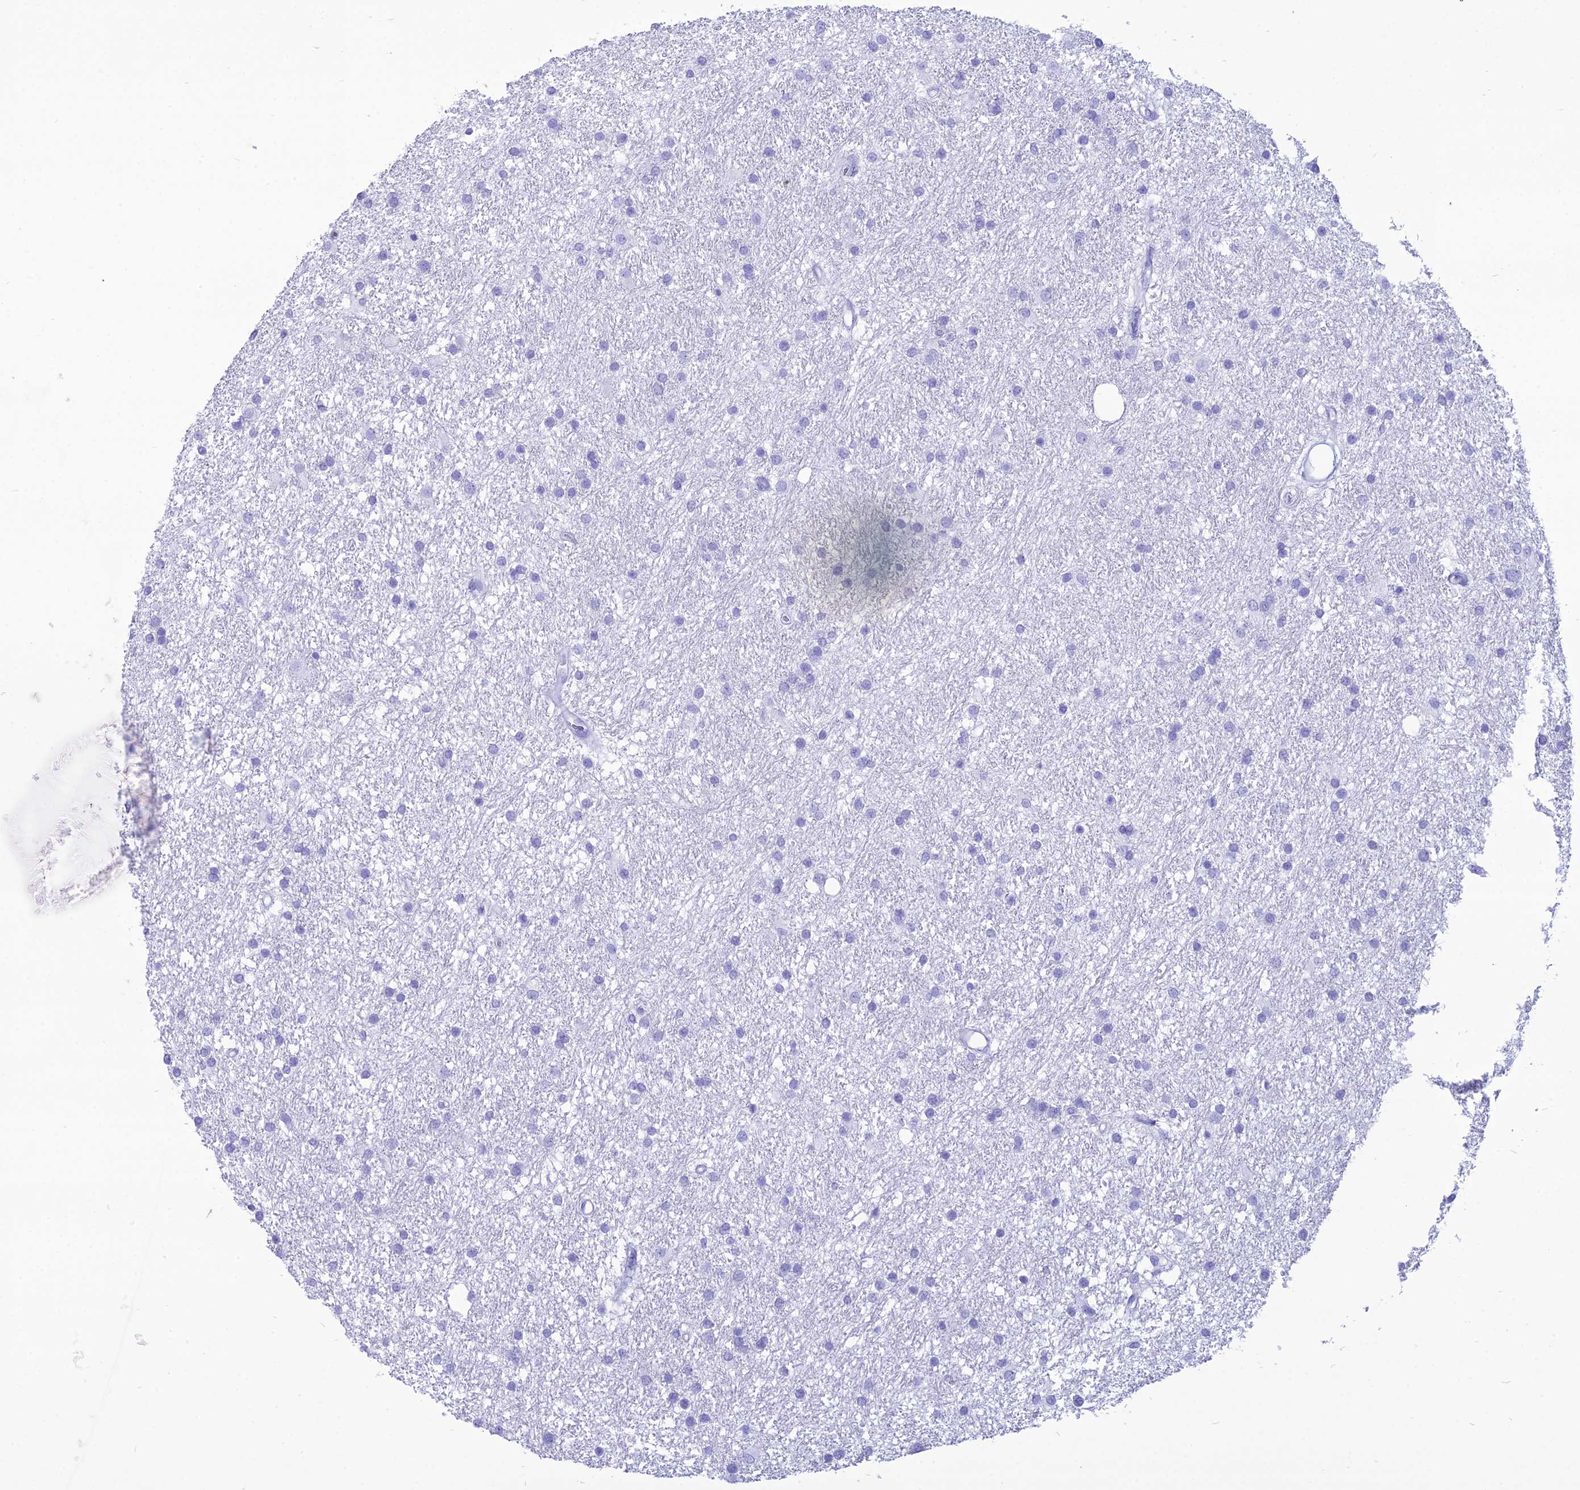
{"staining": {"intensity": "negative", "quantity": "none", "location": "none"}, "tissue": "glioma", "cell_type": "Tumor cells", "image_type": "cancer", "snomed": [{"axis": "morphology", "description": "Glioma, malignant, High grade"}, {"axis": "topography", "description": "Brain"}], "caption": "Tumor cells show no significant positivity in high-grade glioma (malignant). (DAB immunohistochemistry (IHC) visualized using brightfield microscopy, high magnification).", "gene": "PNMA5", "patient": {"sex": "male", "age": 77}}